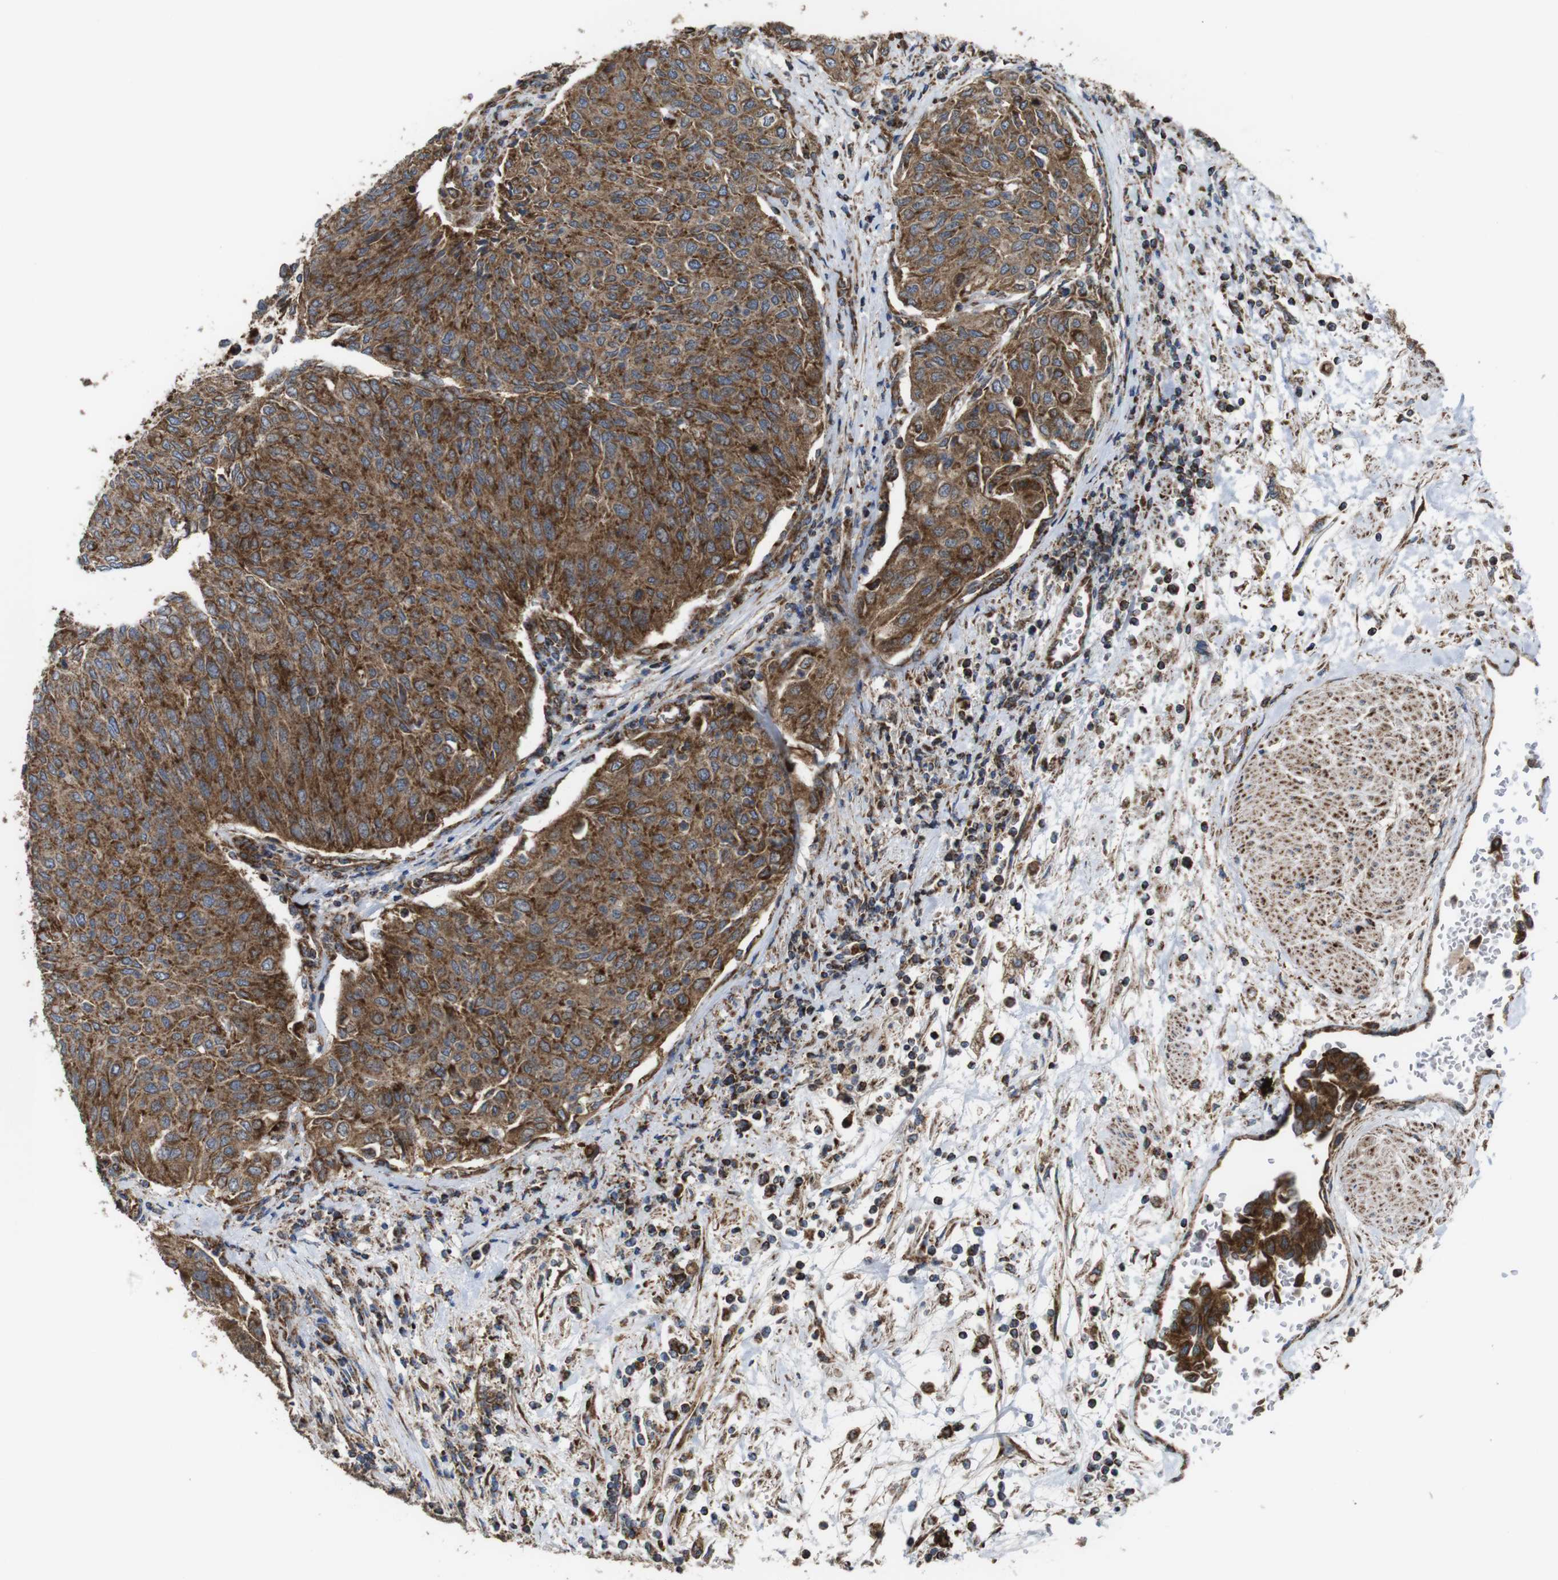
{"staining": {"intensity": "moderate", "quantity": ">75%", "location": "cytoplasmic/membranous"}, "tissue": "urothelial cancer", "cell_type": "Tumor cells", "image_type": "cancer", "snomed": [{"axis": "morphology", "description": "Urothelial carcinoma, Low grade"}, {"axis": "topography", "description": "Urinary bladder"}], "caption": "Tumor cells demonstrate medium levels of moderate cytoplasmic/membranous expression in approximately >75% of cells in urothelial cancer. The staining was performed using DAB, with brown indicating positive protein expression. Nuclei are stained blue with hematoxylin.", "gene": "HK1", "patient": {"sex": "female", "age": 79}}